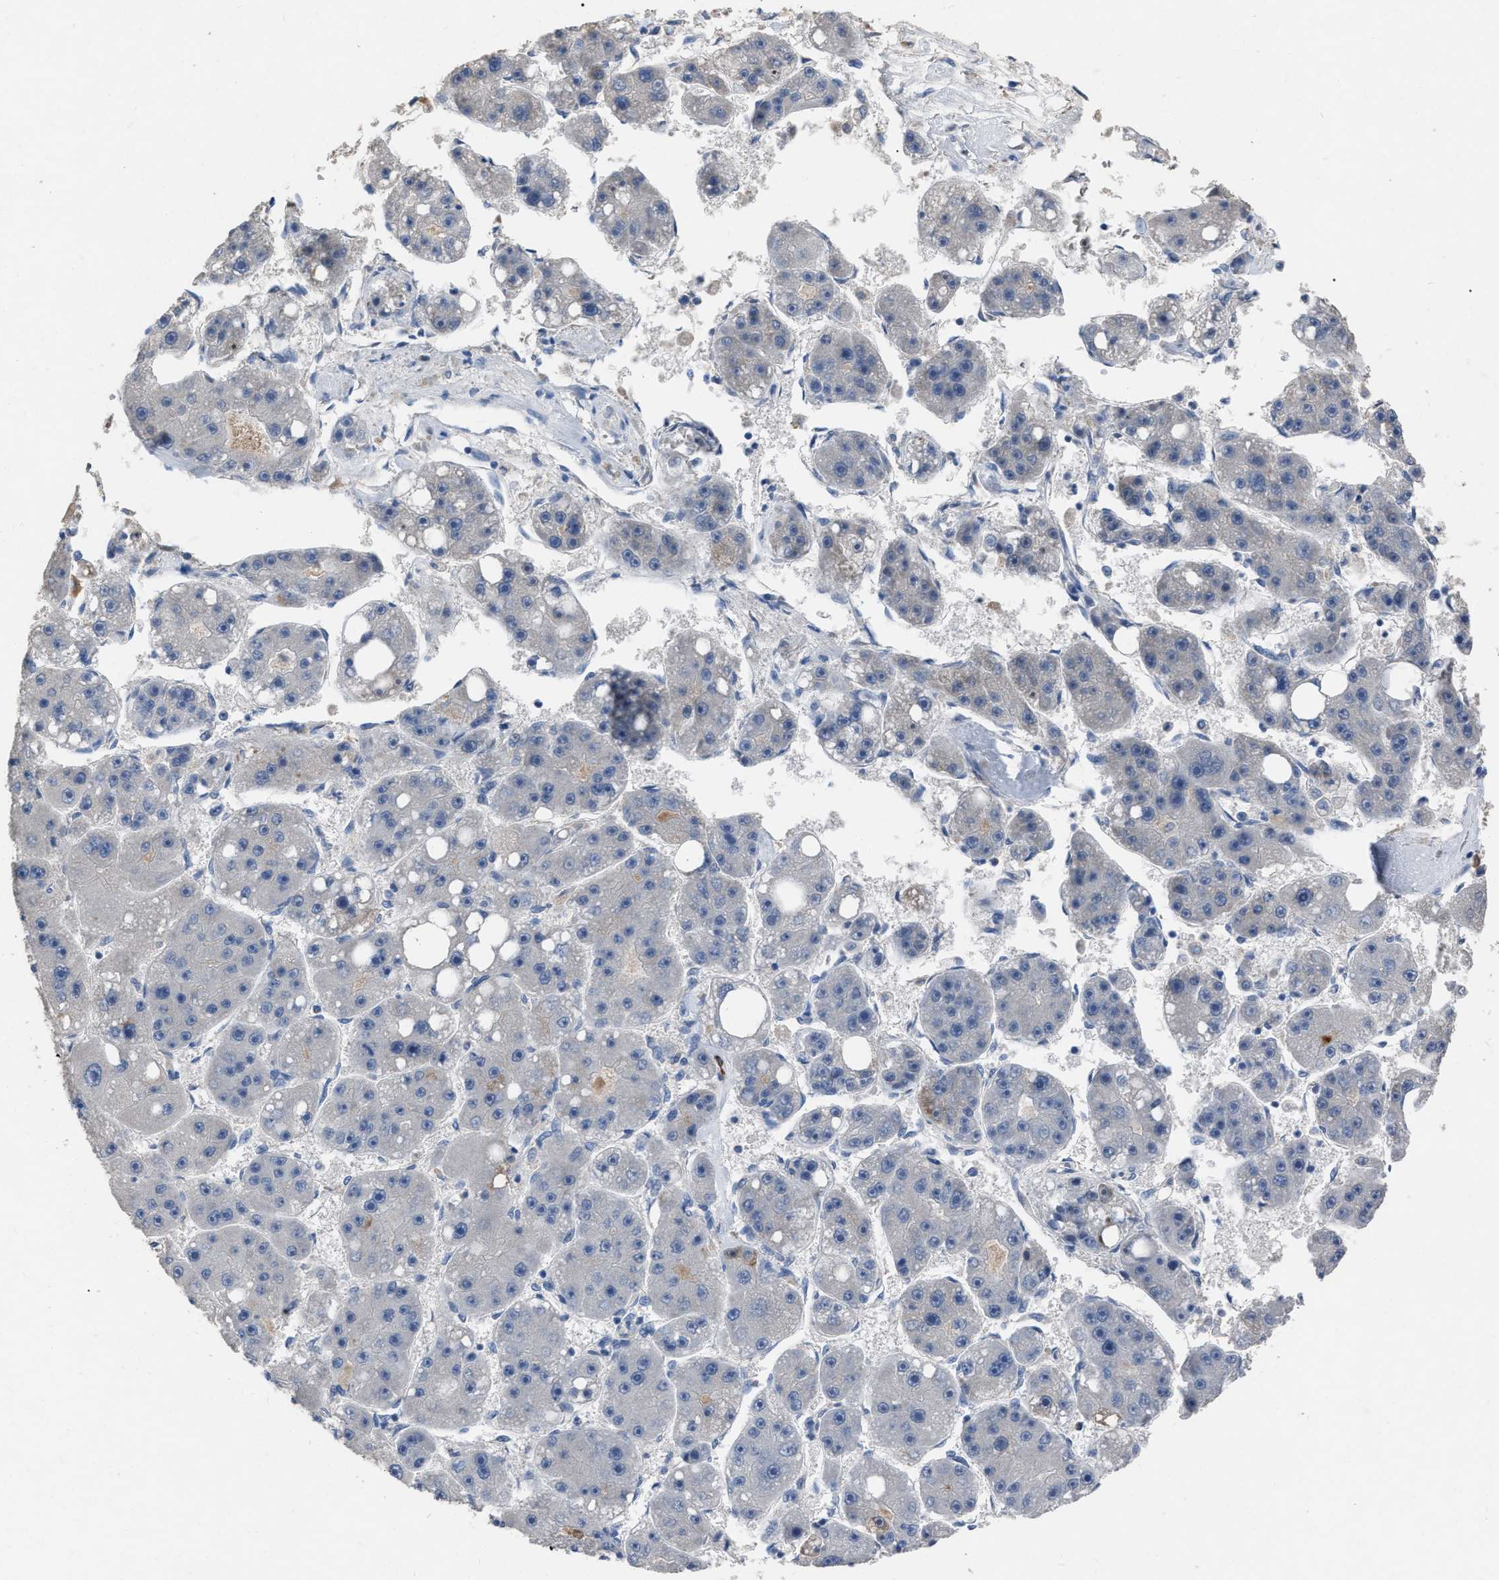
{"staining": {"intensity": "negative", "quantity": "none", "location": "none"}, "tissue": "liver cancer", "cell_type": "Tumor cells", "image_type": "cancer", "snomed": [{"axis": "morphology", "description": "Carcinoma, Hepatocellular, NOS"}, {"axis": "topography", "description": "Liver"}], "caption": "This image is of liver hepatocellular carcinoma stained with IHC to label a protein in brown with the nuclei are counter-stained blue. There is no staining in tumor cells. (Brightfield microscopy of DAB (3,3'-diaminobenzidine) IHC at high magnification).", "gene": "HABP2", "patient": {"sex": "female", "age": 61}}